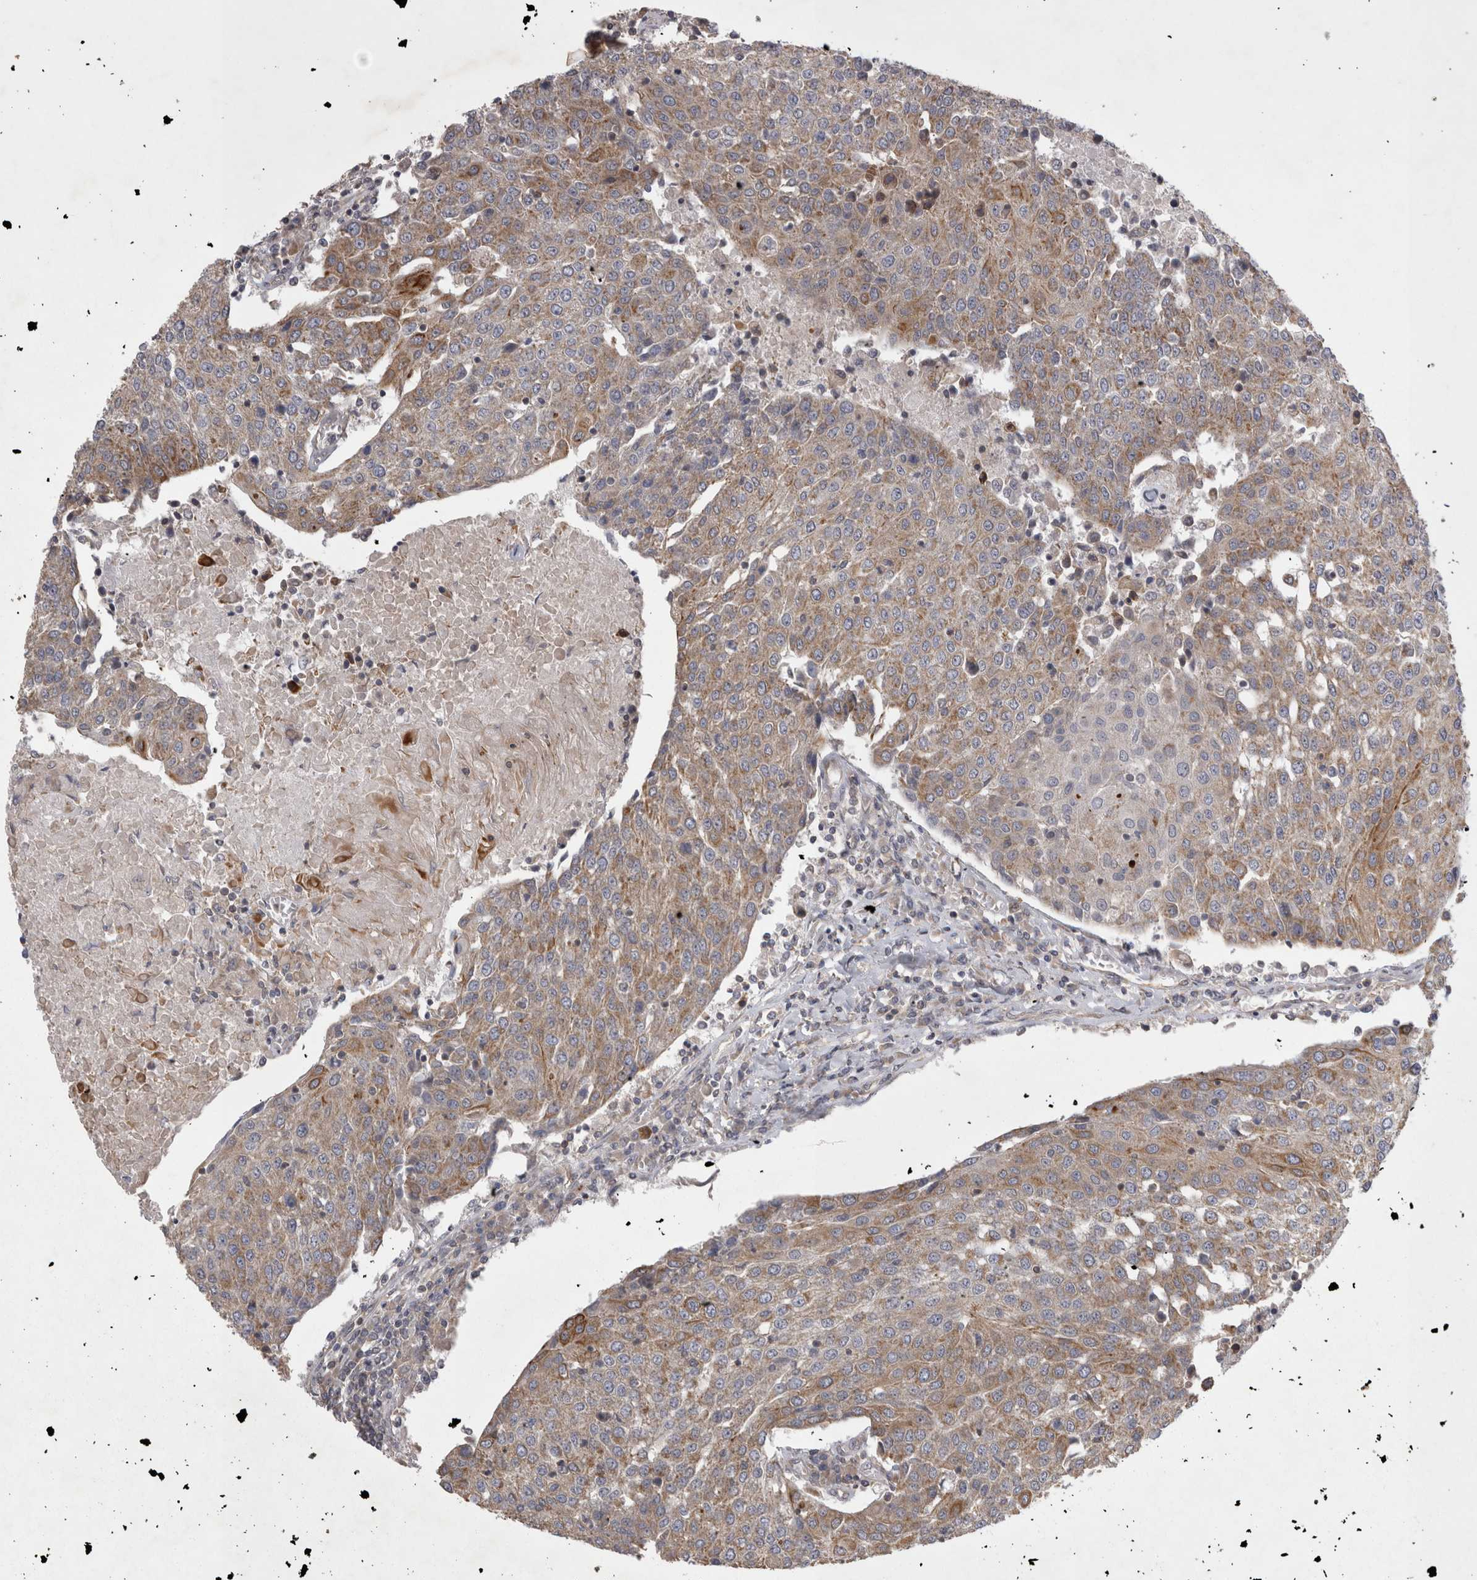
{"staining": {"intensity": "weak", "quantity": ">75%", "location": "cytoplasmic/membranous"}, "tissue": "urothelial cancer", "cell_type": "Tumor cells", "image_type": "cancer", "snomed": [{"axis": "morphology", "description": "Urothelial carcinoma, High grade"}, {"axis": "topography", "description": "Urinary bladder"}], "caption": "Protein expression analysis of high-grade urothelial carcinoma exhibits weak cytoplasmic/membranous expression in approximately >75% of tumor cells.", "gene": "TSPOAP1", "patient": {"sex": "female", "age": 85}}